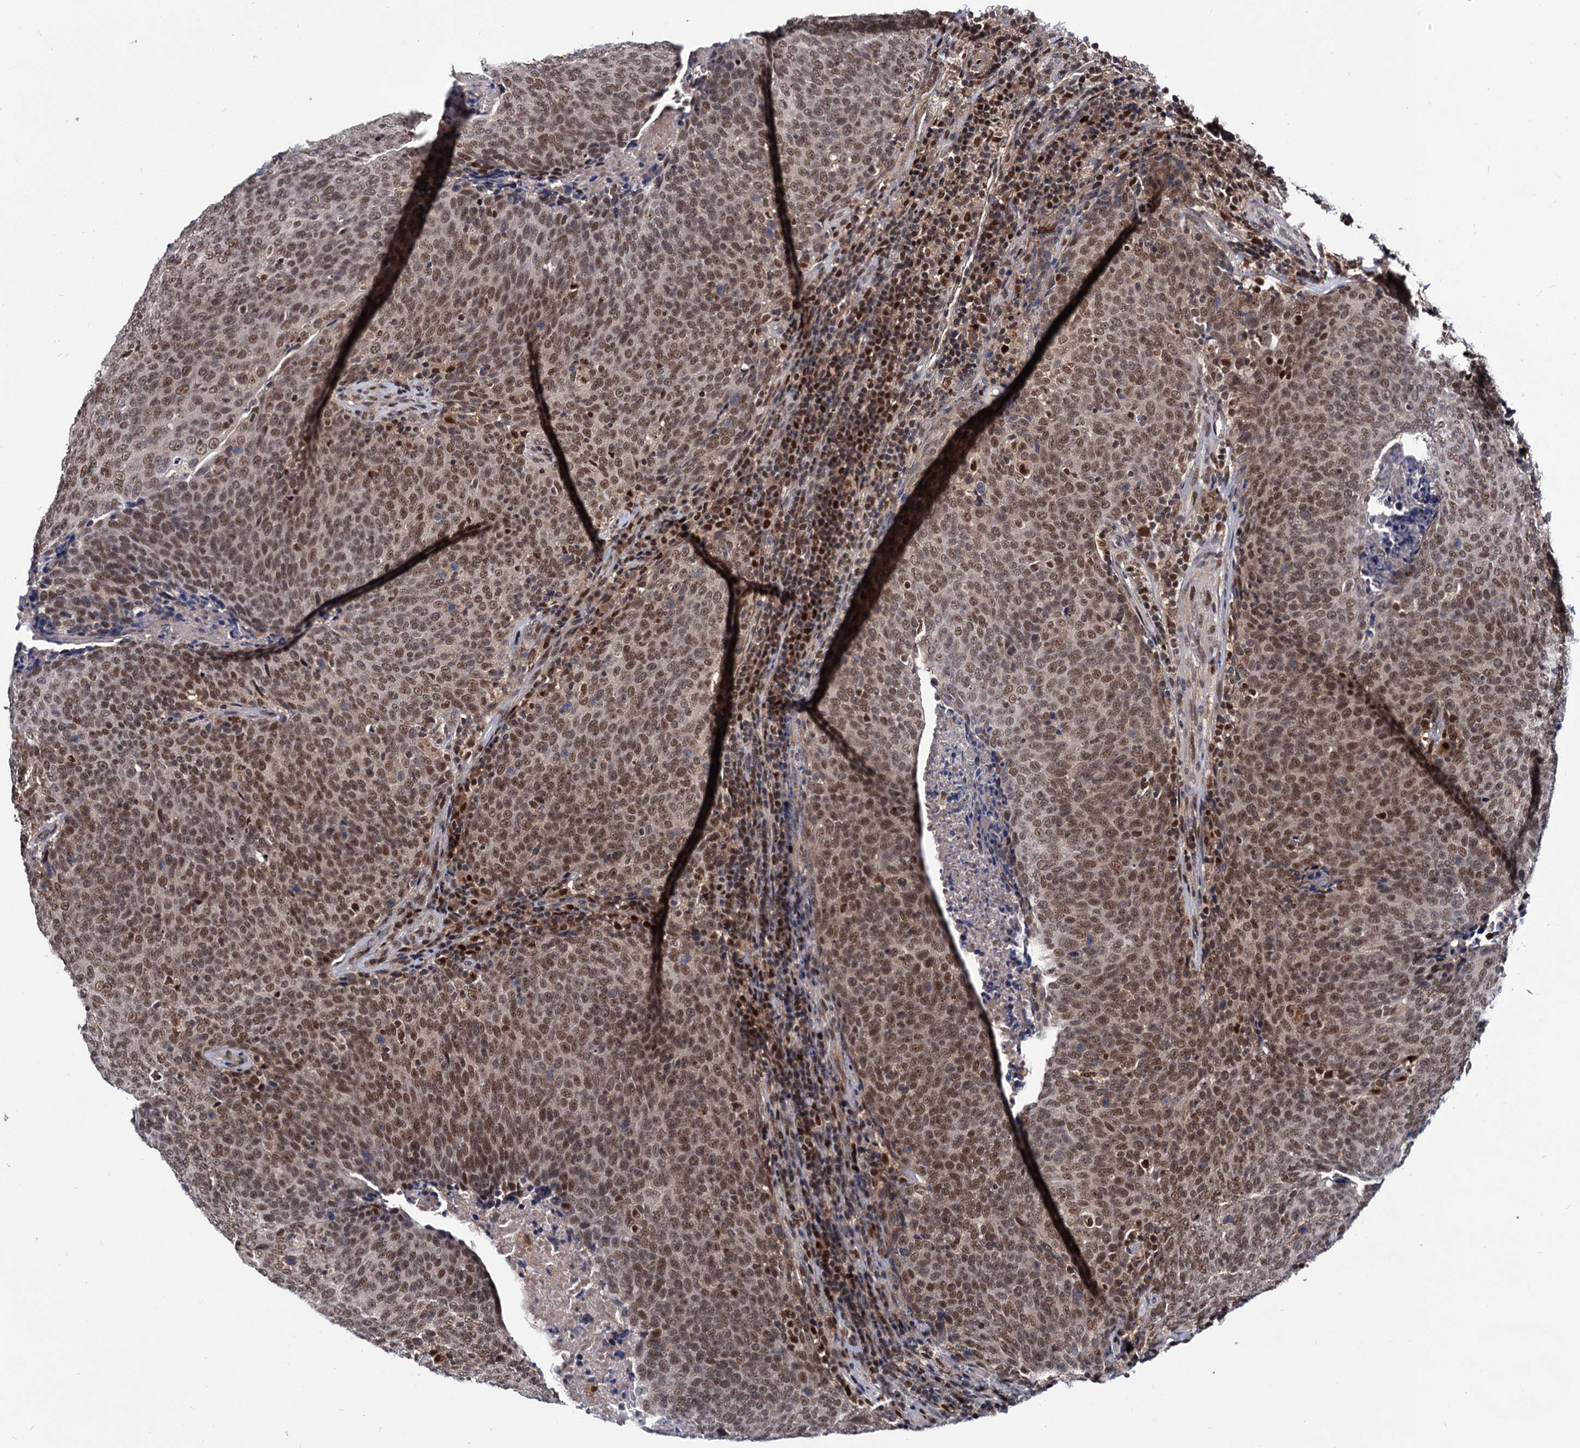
{"staining": {"intensity": "moderate", "quantity": ">75%", "location": "nuclear"}, "tissue": "head and neck cancer", "cell_type": "Tumor cells", "image_type": "cancer", "snomed": [{"axis": "morphology", "description": "Squamous cell carcinoma, NOS"}, {"axis": "morphology", "description": "Squamous cell carcinoma, metastatic, NOS"}, {"axis": "topography", "description": "Lymph node"}, {"axis": "topography", "description": "Head-Neck"}], "caption": "The micrograph displays immunohistochemical staining of head and neck cancer (squamous cell carcinoma). There is moderate nuclear staining is identified in approximately >75% of tumor cells. The staining was performed using DAB to visualize the protein expression in brown, while the nuclei were stained in blue with hematoxylin (Magnification: 20x).", "gene": "RNASEH2B", "patient": {"sex": "male", "age": 62}}